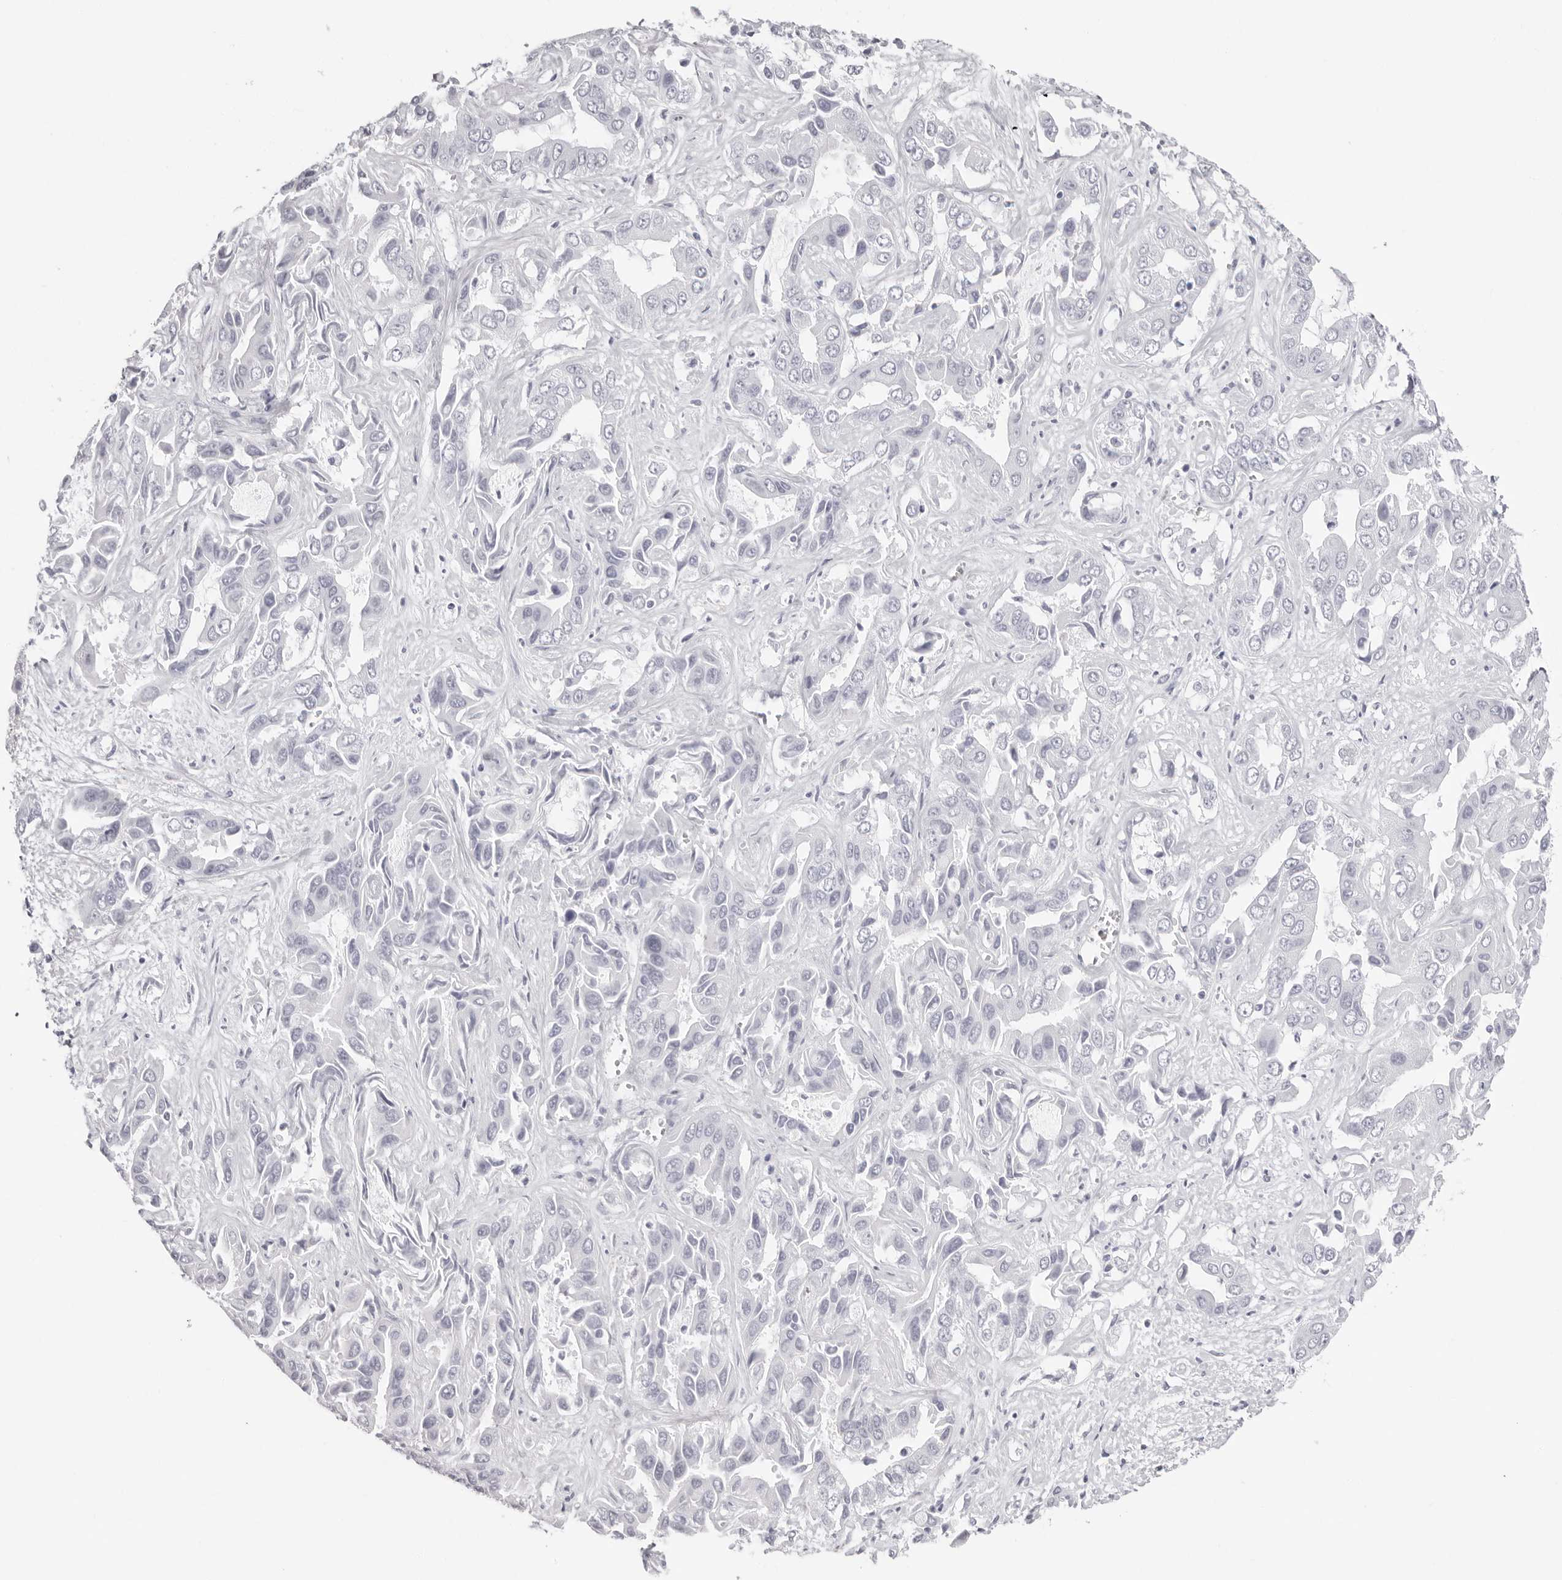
{"staining": {"intensity": "negative", "quantity": "none", "location": "none"}, "tissue": "liver cancer", "cell_type": "Tumor cells", "image_type": "cancer", "snomed": [{"axis": "morphology", "description": "Cholangiocarcinoma"}, {"axis": "topography", "description": "Liver"}], "caption": "IHC image of cholangiocarcinoma (liver) stained for a protein (brown), which displays no positivity in tumor cells.", "gene": "INSL3", "patient": {"sex": "female", "age": 52}}